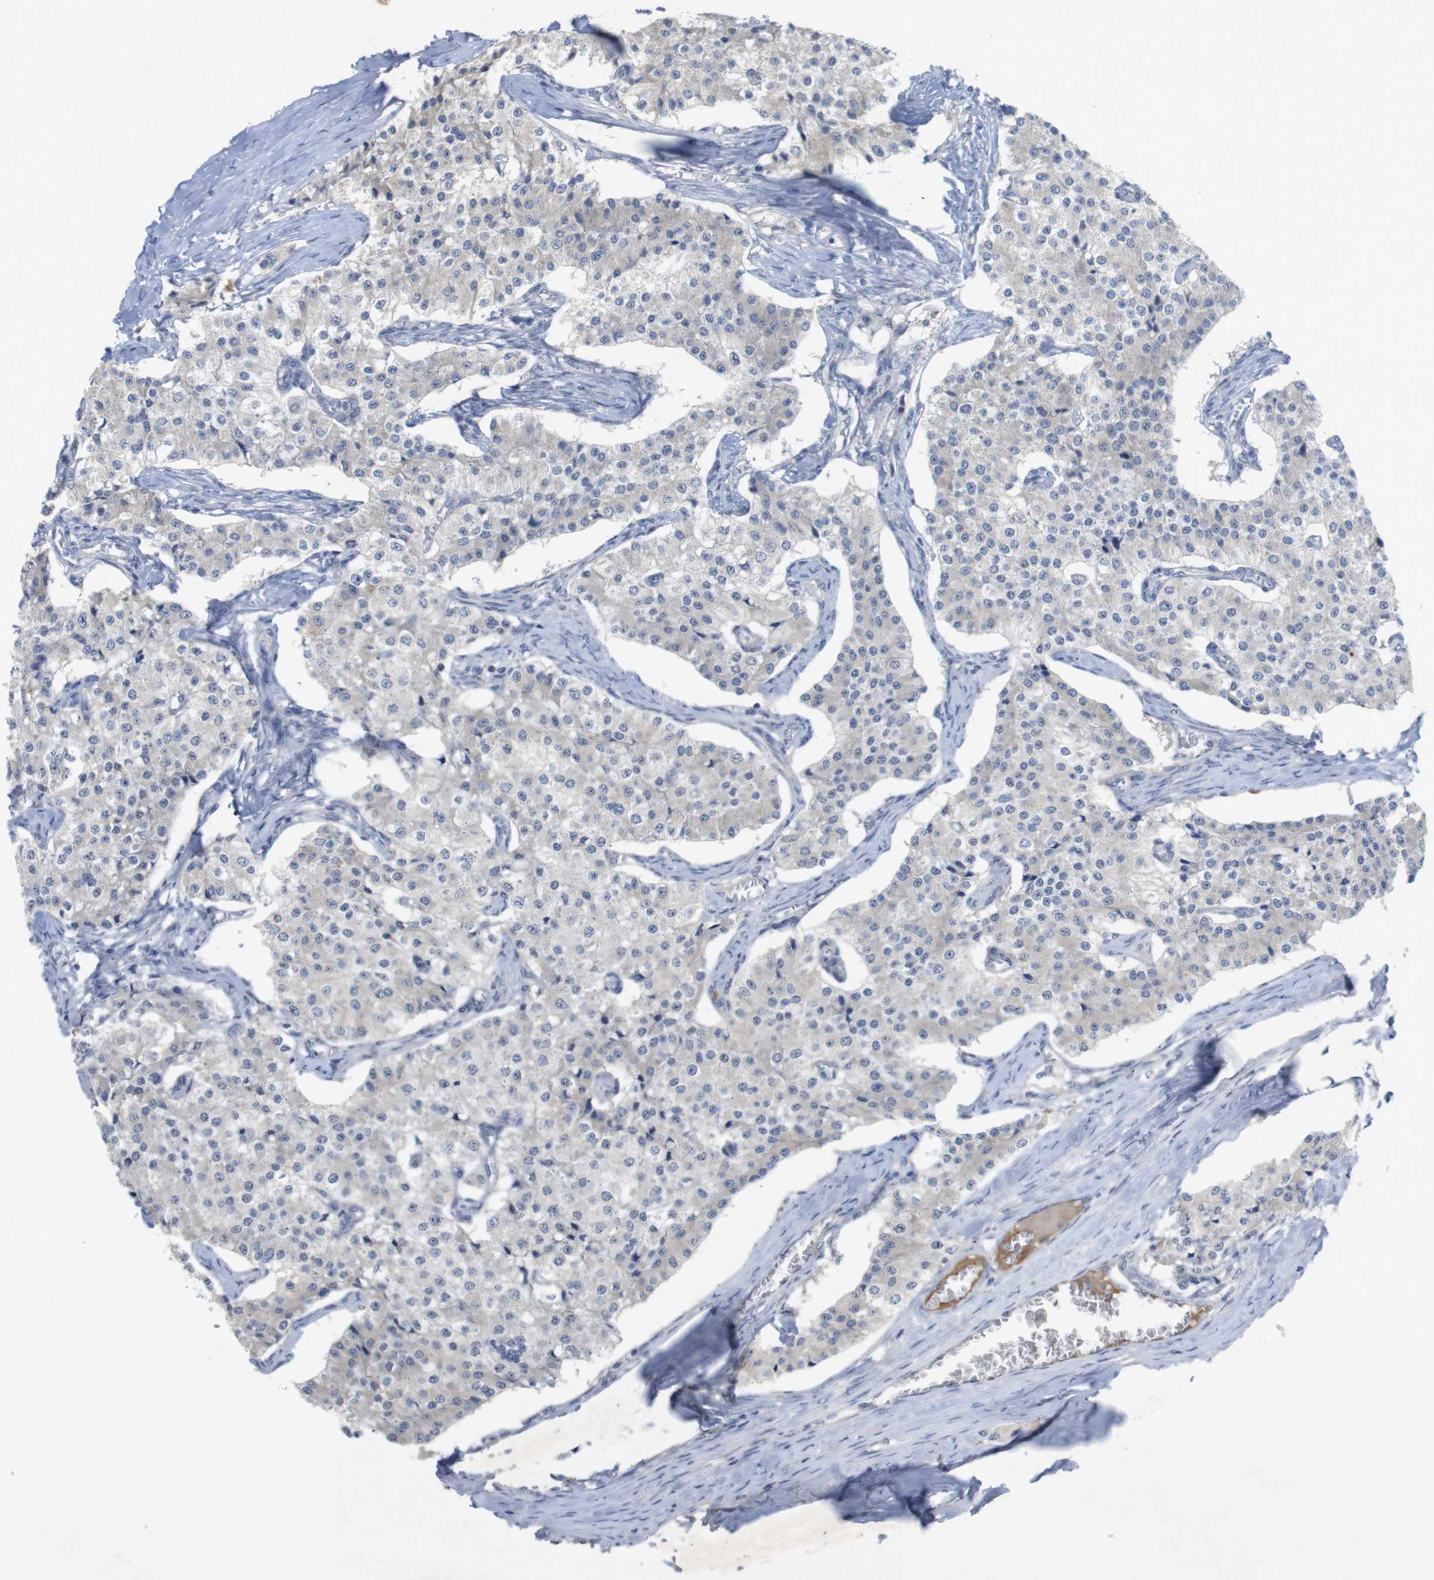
{"staining": {"intensity": "negative", "quantity": "none", "location": "none"}, "tissue": "carcinoid", "cell_type": "Tumor cells", "image_type": "cancer", "snomed": [{"axis": "morphology", "description": "Carcinoid, malignant, NOS"}, {"axis": "topography", "description": "Colon"}], "caption": "The immunohistochemistry (IHC) micrograph has no significant expression in tumor cells of carcinoid tissue. (Stains: DAB (3,3'-diaminobenzidine) immunohistochemistry (IHC) with hematoxylin counter stain, Microscopy: brightfield microscopy at high magnification).", "gene": "BCAR3", "patient": {"sex": "female", "age": 52}}